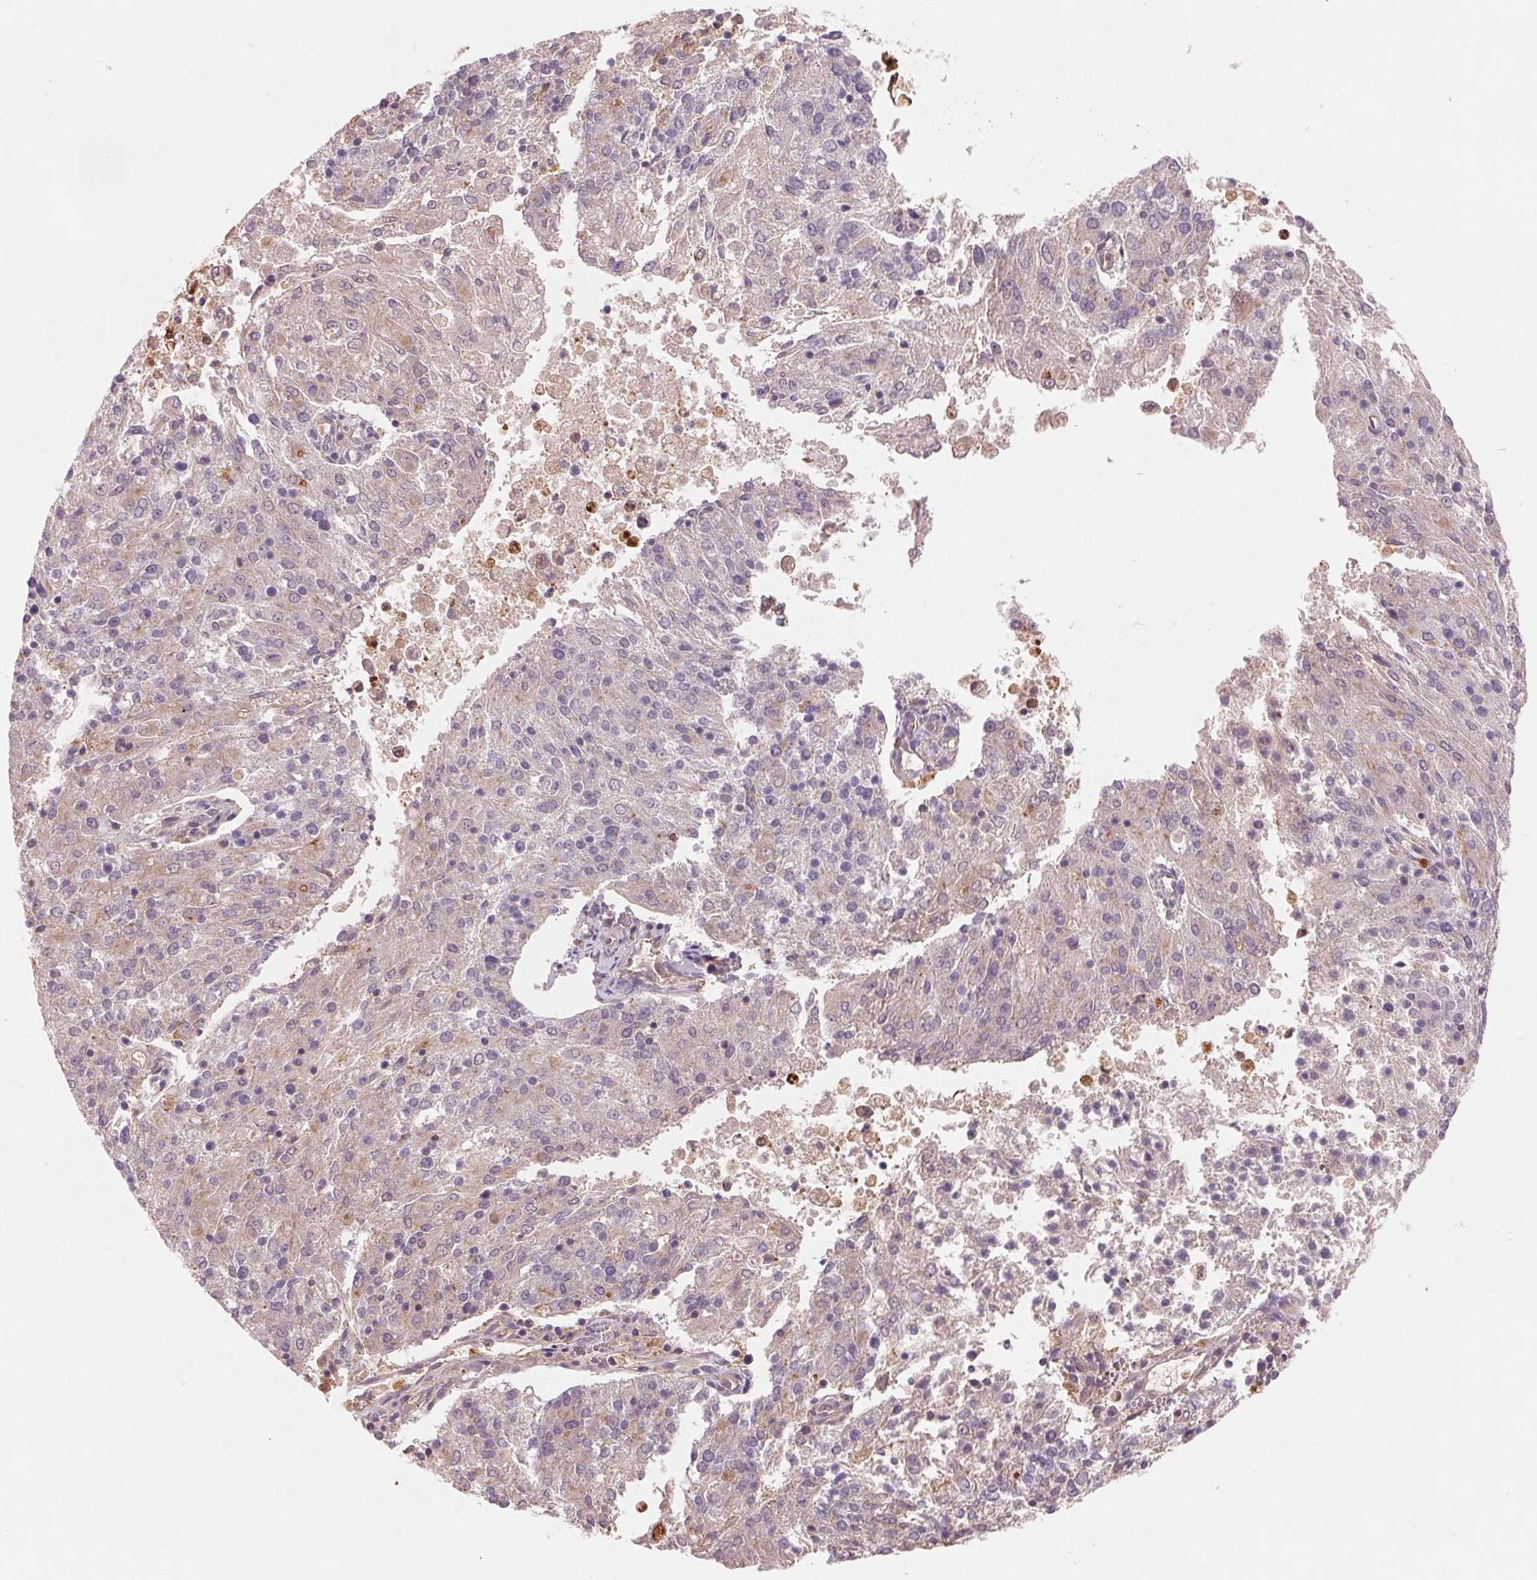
{"staining": {"intensity": "negative", "quantity": "none", "location": "none"}, "tissue": "endometrial cancer", "cell_type": "Tumor cells", "image_type": "cancer", "snomed": [{"axis": "morphology", "description": "Adenocarcinoma, NOS"}, {"axis": "topography", "description": "Endometrium"}], "caption": "Tumor cells show no significant positivity in endometrial adenocarcinoma. Brightfield microscopy of immunohistochemistry (IHC) stained with DAB (brown) and hematoxylin (blue), captured at high magnification.", "gene": "RANBP3L", "patient": {"sex": "female", "age": 82}}